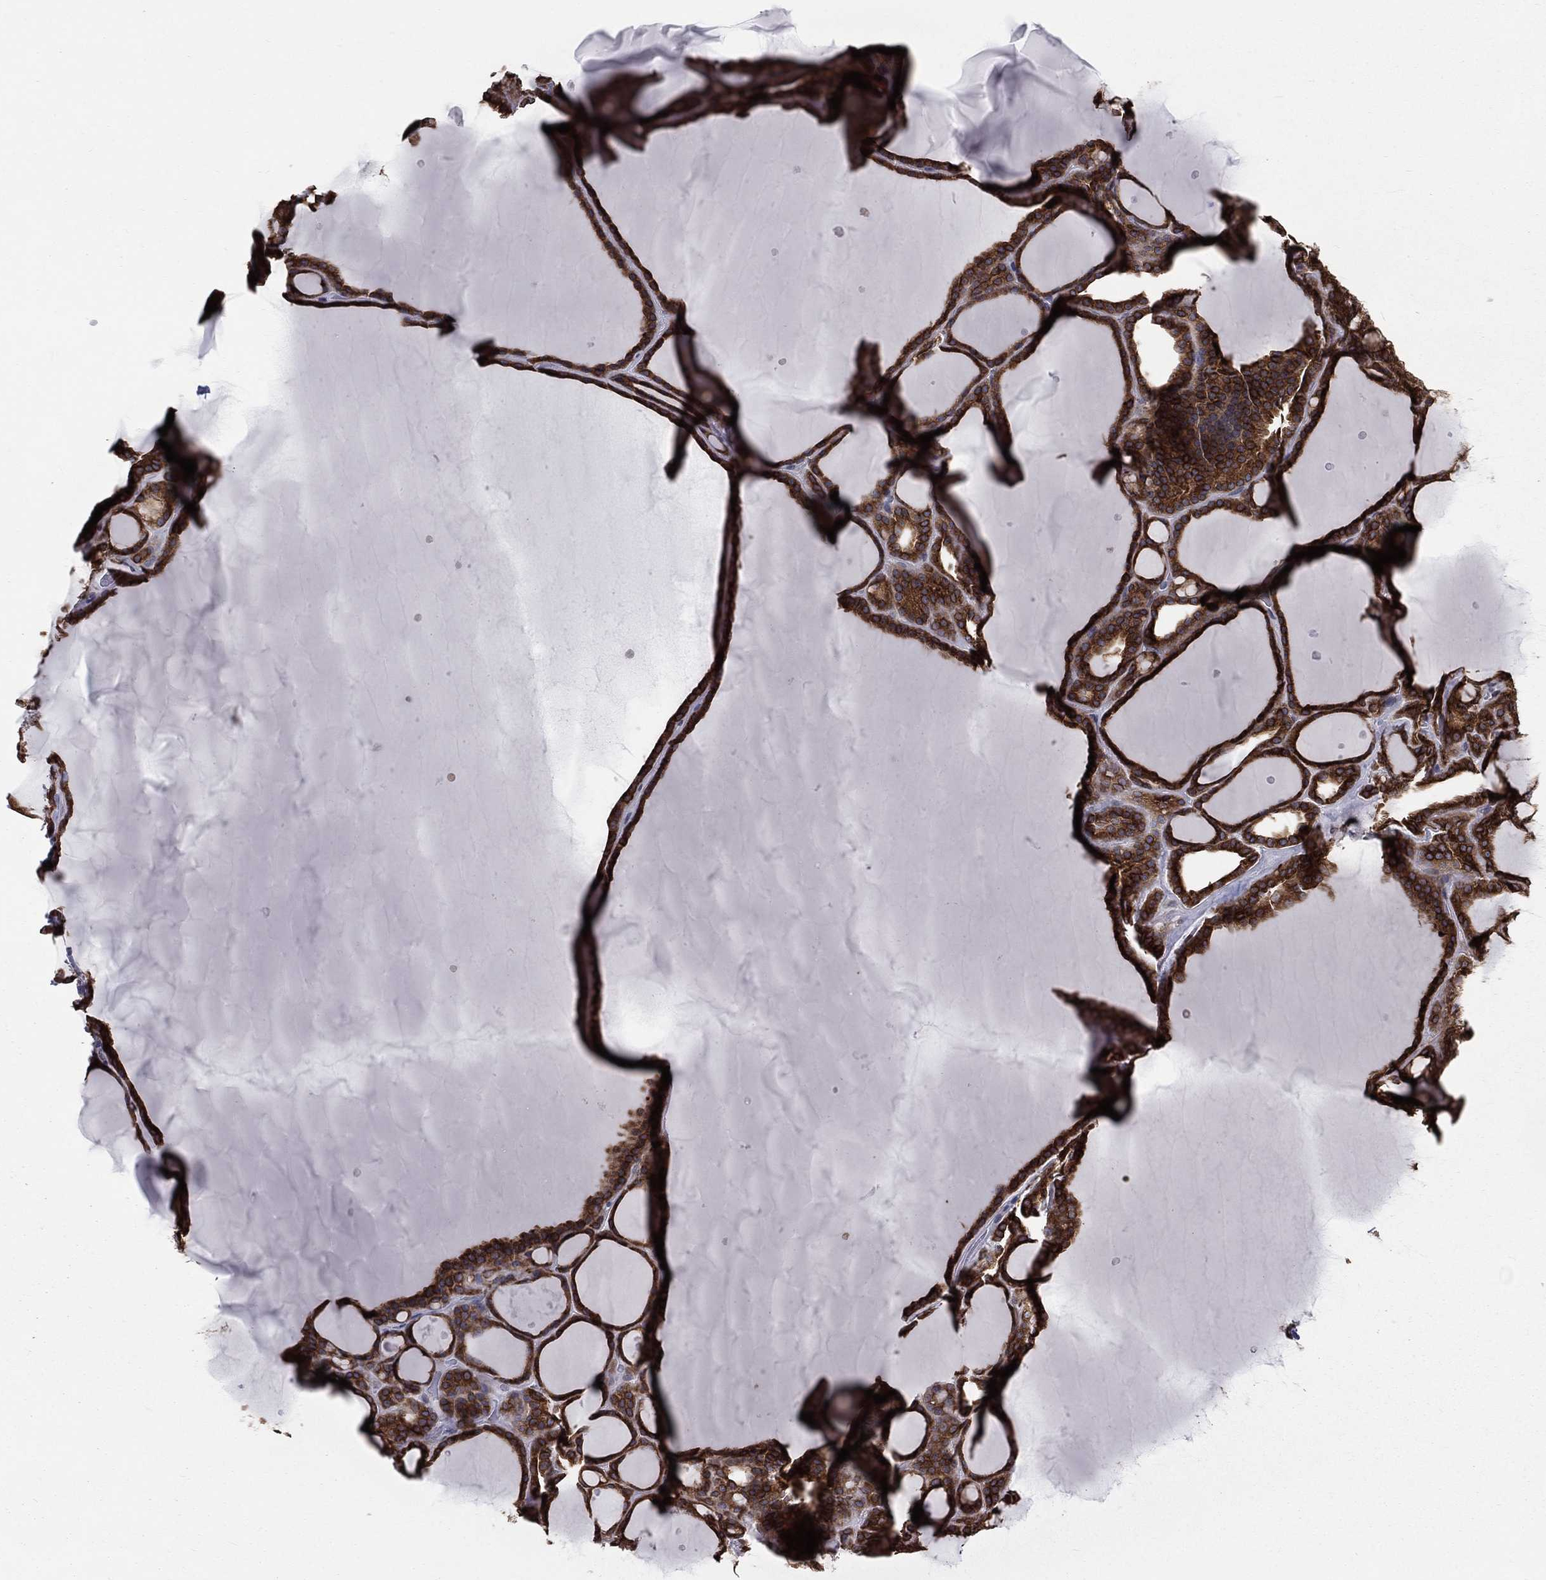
{"staining": {"intensity": "strong", "quantity": ">75%", "location": "cytoplasmic/membranous"}, "tissue": "thyroid gland", "cell_type": "Glandular cells", "image_type": "normal", "snomed": [{"axis": "morphology", "description": "Normal tissue, NOS"}, {"axis": "topography", "description": "Thyroid gland"}], "caption": "The image exhibits staining of benign thyroid gland, revealing strong cytoplasmic/membranous protein staining (brown color) within glandular cells.", "gene": "PGRMC1", "patient": {"sex": "male", "age": 63}}